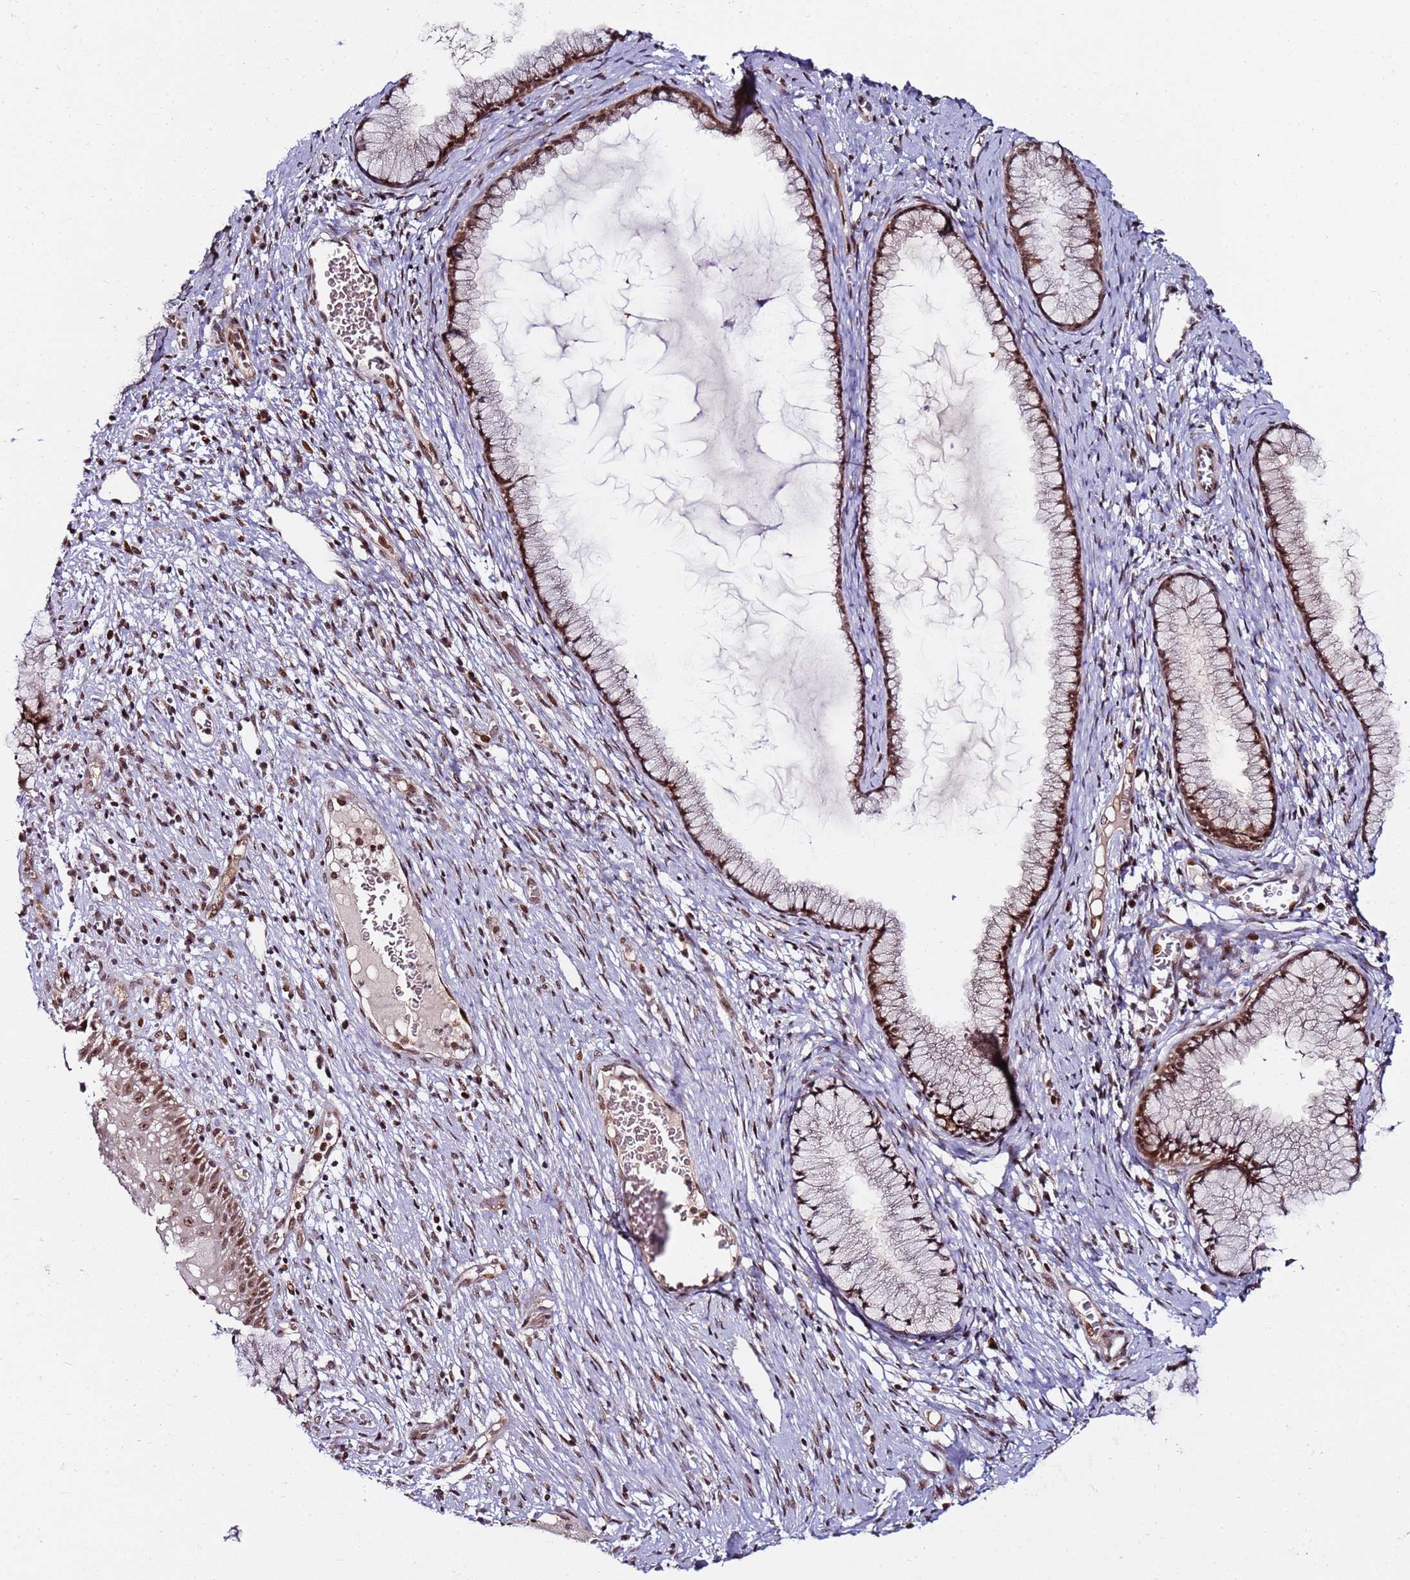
{"staining": {"intensity": "moderate", "quantity": ">75%", "location": "nuclear"}, "tissue": "cervix", "cell_type": "Glandular cells", "image_type": "normal", "snomed": [{"axis": "morphology", "description": "Normal tissue, NOS"}, {"axis": "topography", "description": "Cervix"}], "caption": "Immunohistochemical staining of normal cervix displays moderate nuclear protein expression in about >75% of glandular cells.", "gene": "PPM1H", "patient": {"sex": "female", "age": 42}}